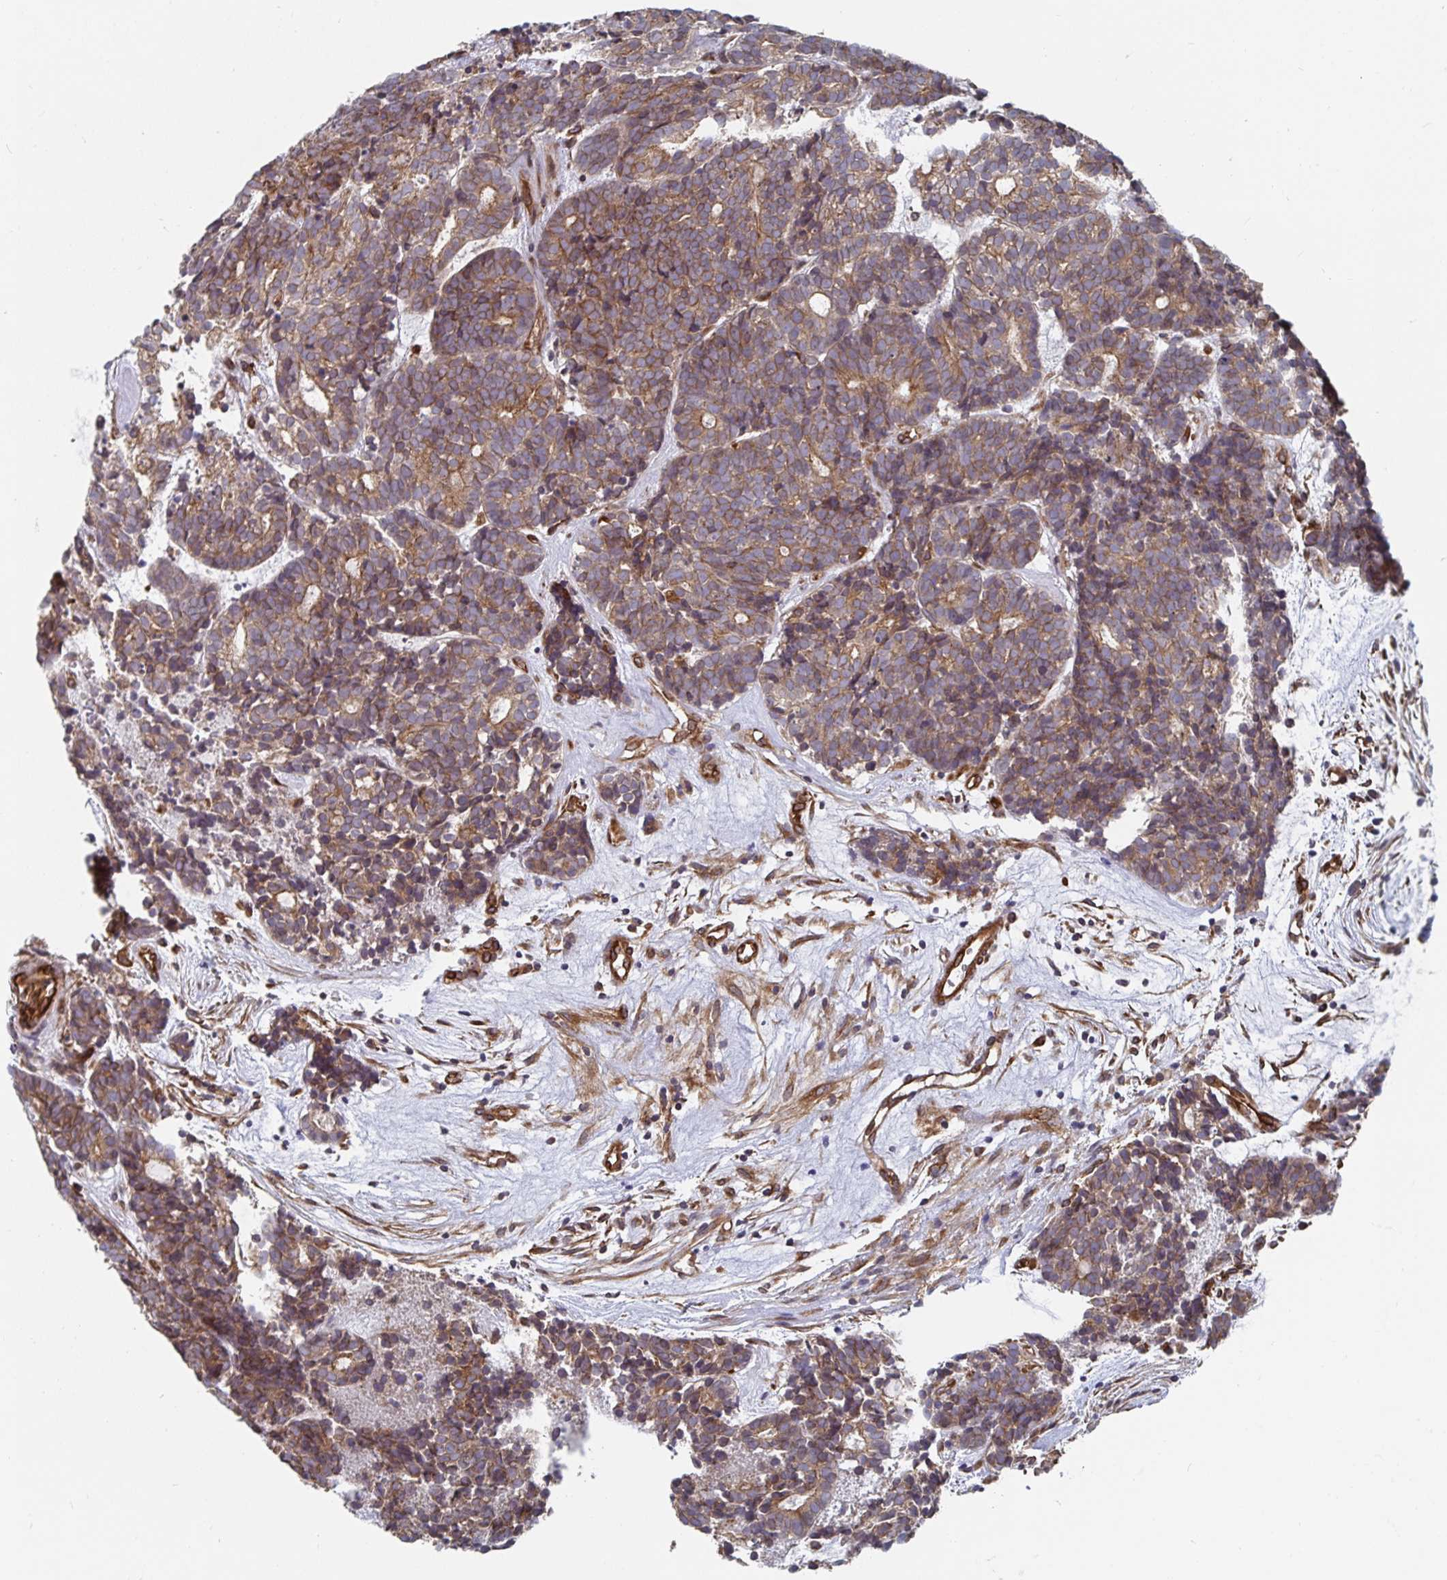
{"staining": {"intensity": "moderate", "quantity": ">75%", "location": "cytoplasmic/membranous"}, "tissue": "head and neck cancer", "cell_type": "Tumor cells", "image_type": "cancer", "snomed": [{"axis": "morphology", "description": "Adenocarcinoma, NOS"}, {"axis": "topography", "description": "Head-Neck"}], "caption": "Immunohistochemistry (IHC) staining of head and neck adenocarcinoma, which exhibits medium levels of moderate cytoplasmic/membranous expression in approximately >75% of tumor cells indicating moderate cytoplasmic/membranous protein staining. The staining was performed using DAB (brown) for protein detection and nuclei were counterstained in hematoxylin (blue).", "gene": "BCAP29", "patient": {"sex": "female", "age": 81}}